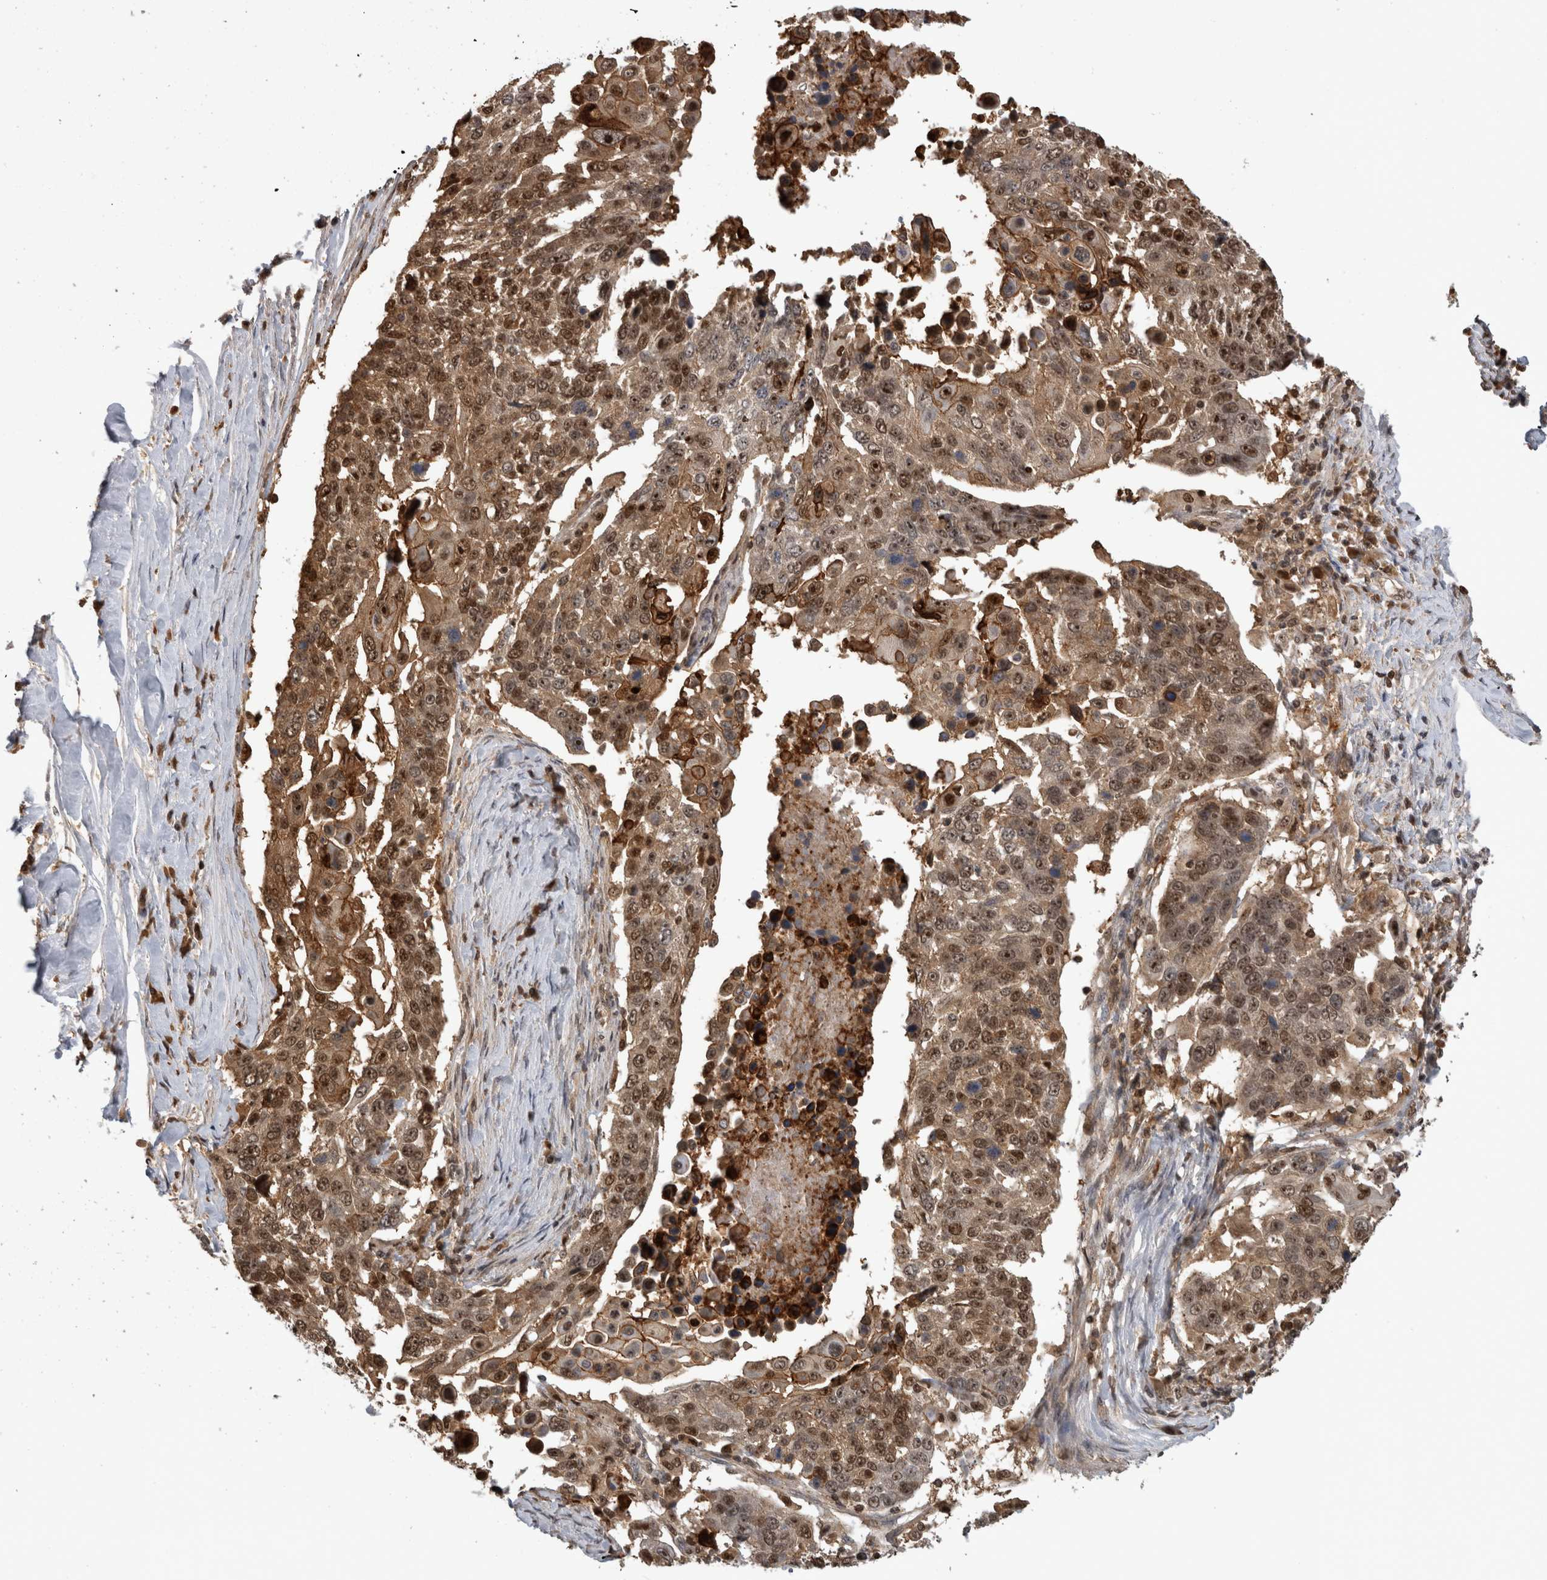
{"staining": {"intensity": "moderate", "quantity": ">75%", "location": "nuclear"}, "tissue": "lung cancer", "cell_type": "Tumor cells", "image_type": "cancer", "snomed": [{"axis": "morphology", "description": "Squamous cell carcinoma, NOS"}, {"axis": "topography", "description": "Lung"}], "caption": "Immunohistochemistry (IHC) photomicrograph of neoplastic tissue: human lung cancer stained using IHC exhibits medium levels of moderate protein expression localized specifically in the nuclear of tumor cells, appearing as a nuclear brown color.", "gene": "TDRD7", "patient": {"sex": "male", "age": 66}}